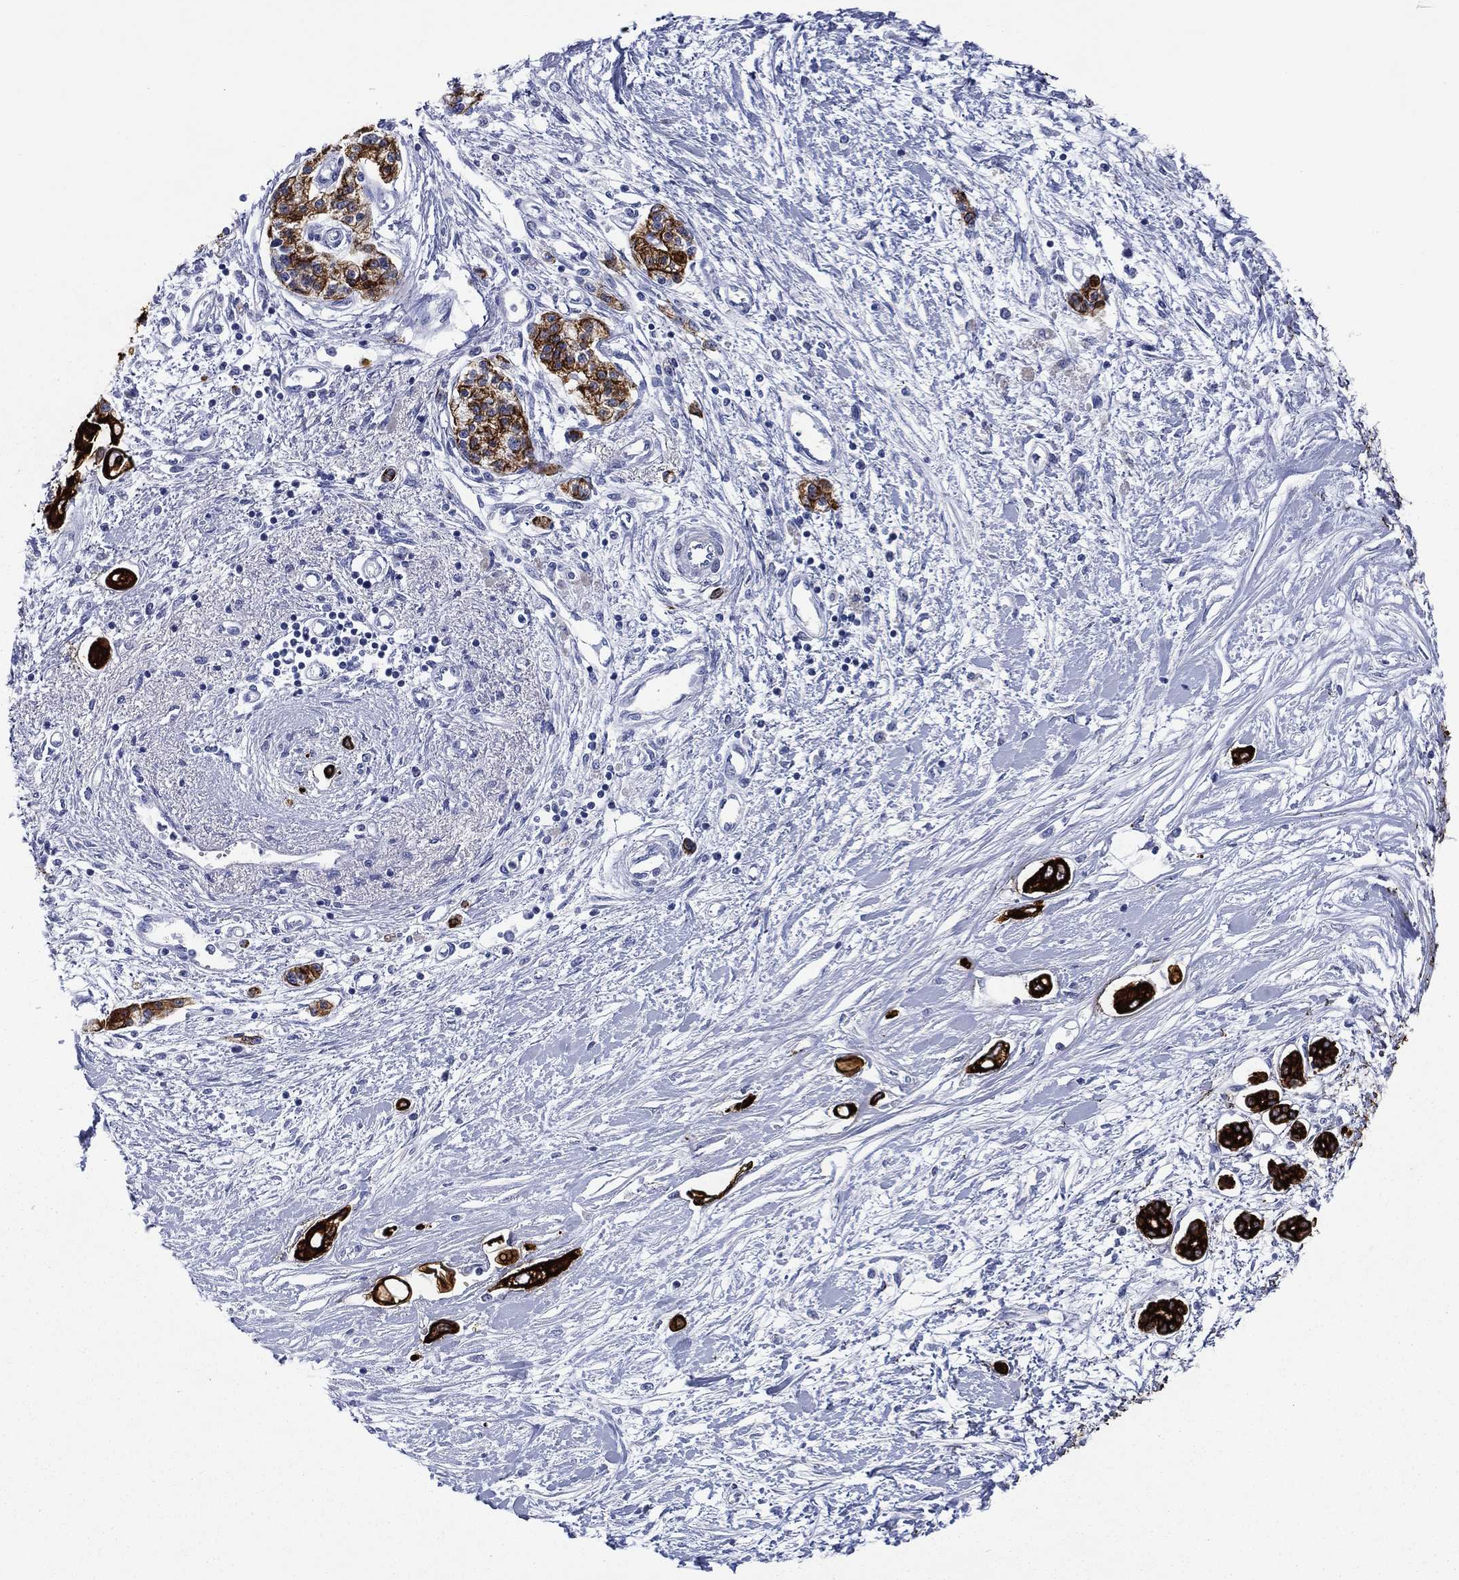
{"staining": {"intensity": "strong", "quantity": ">75%", "location": "cytoplasmic/membranous"}, "tissue": "pancreatic cancer", "cell_type": "Tumor cells", "image_type": "cancer", "snomed": [{"axis": "morphology", "description": "Adenocarcinoma, NOS"}, {"axis": "topography", "description": "Pancreas"}], "caption": "Protein expression by immunohistochemistry (IHC) shows strong cytoplasmic/membranous staining in about >75% of tumor cells in pancreatic adenocarcinoma.", "gene": "KRT7", "patient": {"sex": "female", "age": 77}}